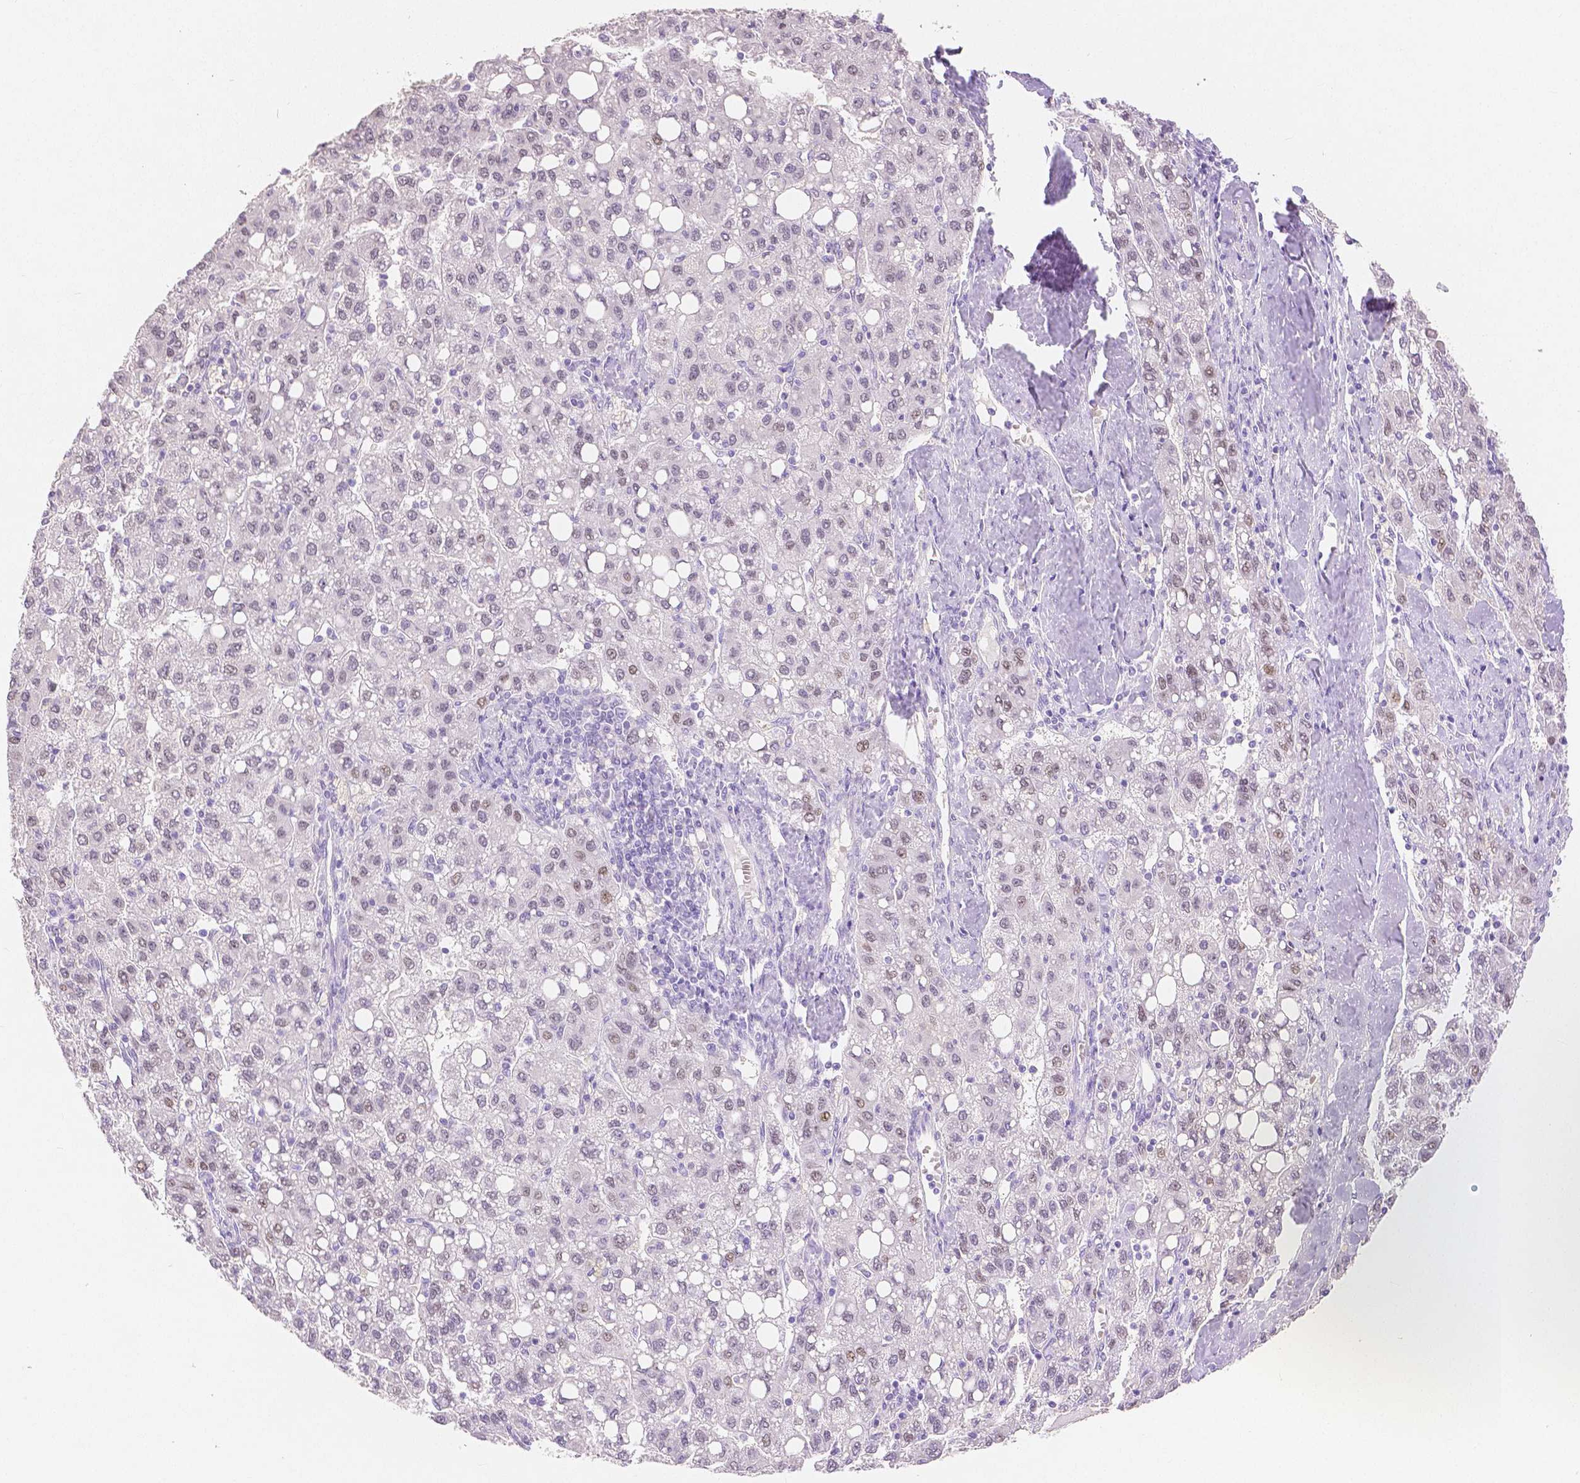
{"staining": {"intensity": "weak", "quantity": "<25%", "location": "nuclear"}, "tissue": "liver cancer", "cell_type": "Tumor cells", "image_type": "cancer", "snomed": [{"axis": "morphology", "description": "Carcinoma, Hepatocellular, NOS"}, {"axis": "topography", "description": "Liver"}], "caption": "A micrograph of liver cancer (hepatocellular carcinoma) stained for a protein reveals no brown staining in tumor cells.", "gene": "HNF1B", "patient": {"sex": "female", "age": 82}}